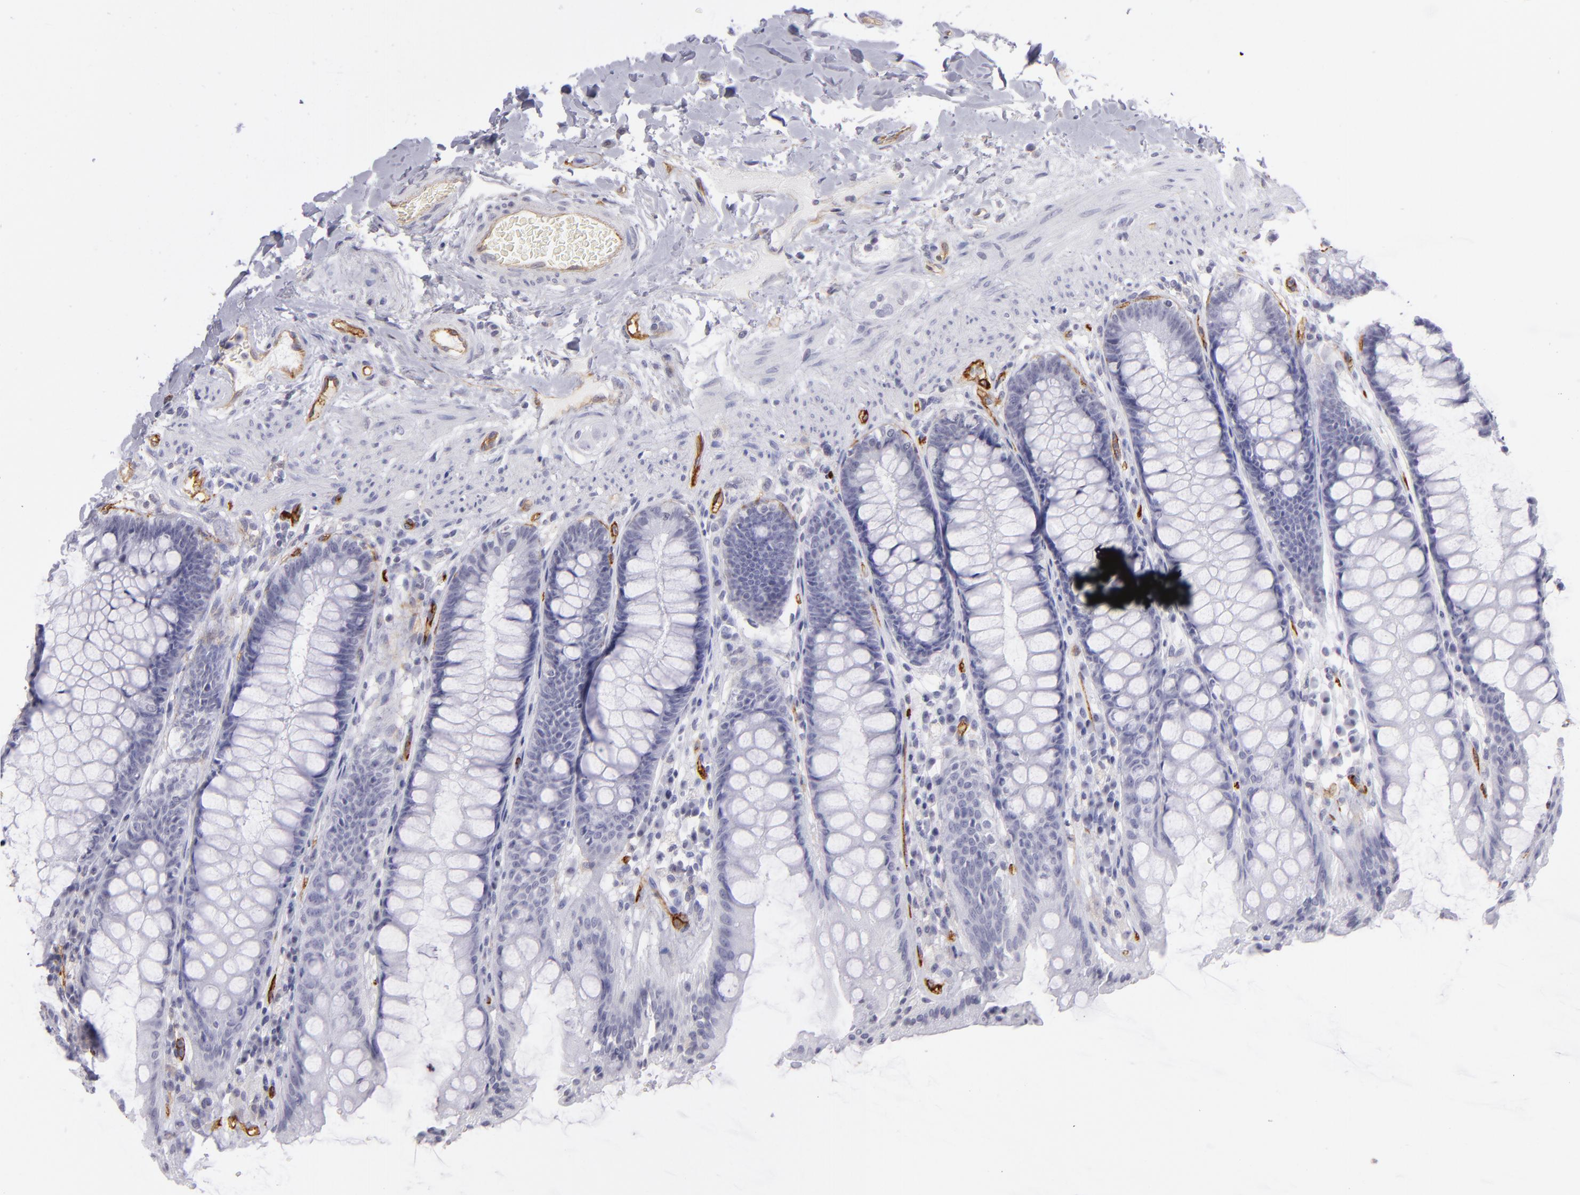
{"staining": {"intensity": "negative", "quantity": "none", "location": "none"}, "tissue": "rectum", "cell_type": "Glandular cells", "image_type": "normal", "snomed": [{"axis": "morphology", "description": "Normal tissue, NOS"}, {"axis": "topography", "description": "Rectum"}], "caption": "Image shows no protein expression in glandular cells of normal rectum.", "gene": "THBD", "patient": {"sex": "female", "age": 46}}